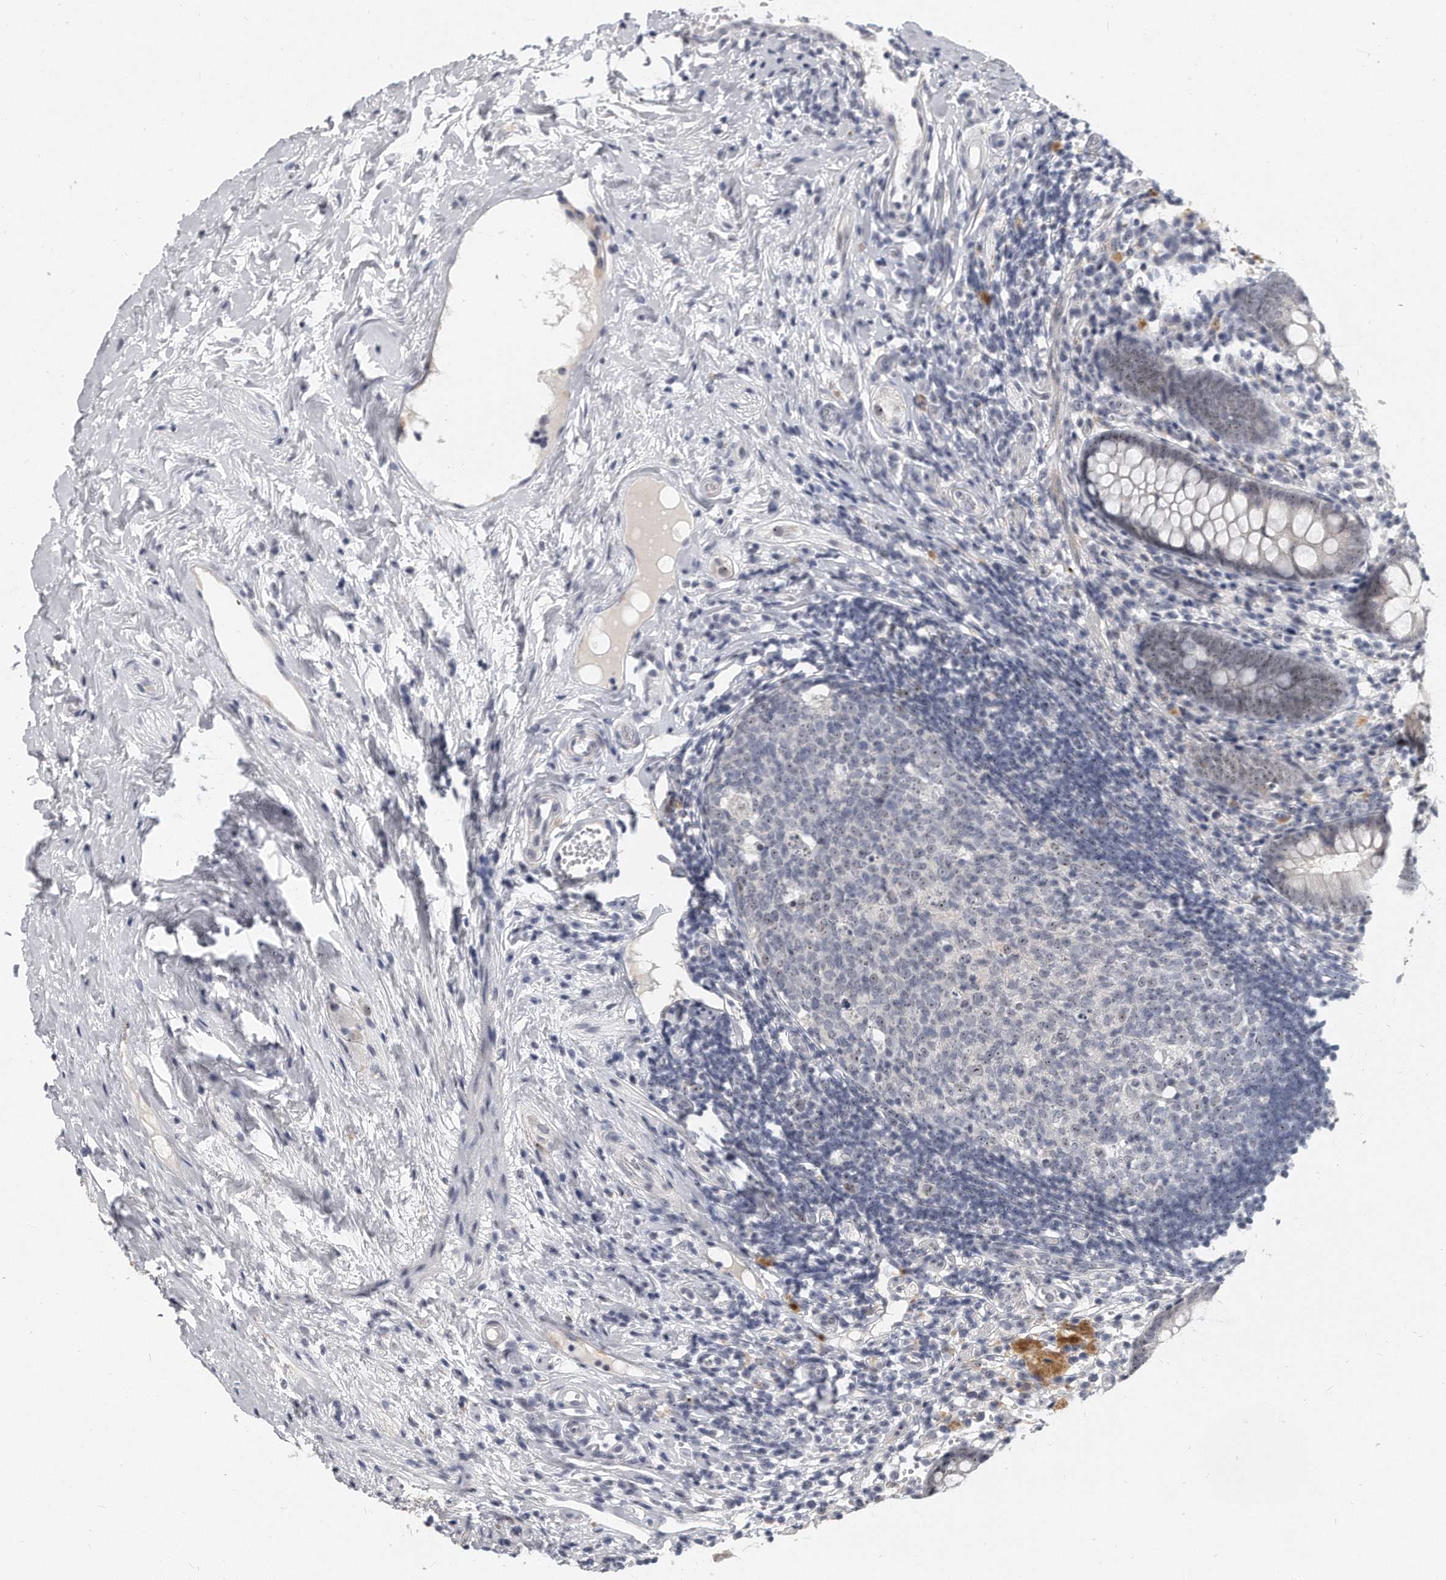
{"staining": {"intensity": "weak", "quantity": "25%-75%", "location": "nuclear"}, "tissue": "appendix", "cell_type": "Glandular cells", "image_type": "normal", "snomed": [{"axis": "morphology", "description": "Normal tissue, NOS"}, {"axis": "topography", "description": "Appendix"}], "caption": "Immunohistochemistry (IHC) photomicrograph of unremarkable appendix: appendix stained using immunohistochemistry (IHC) reveals low levels of weak protein expression localized specifically in the nuclear of glandular cells, appearing as a nuclear brown color.", "gene": "TFCP2L1", "patient": {"sex": "female", "age": 20}}